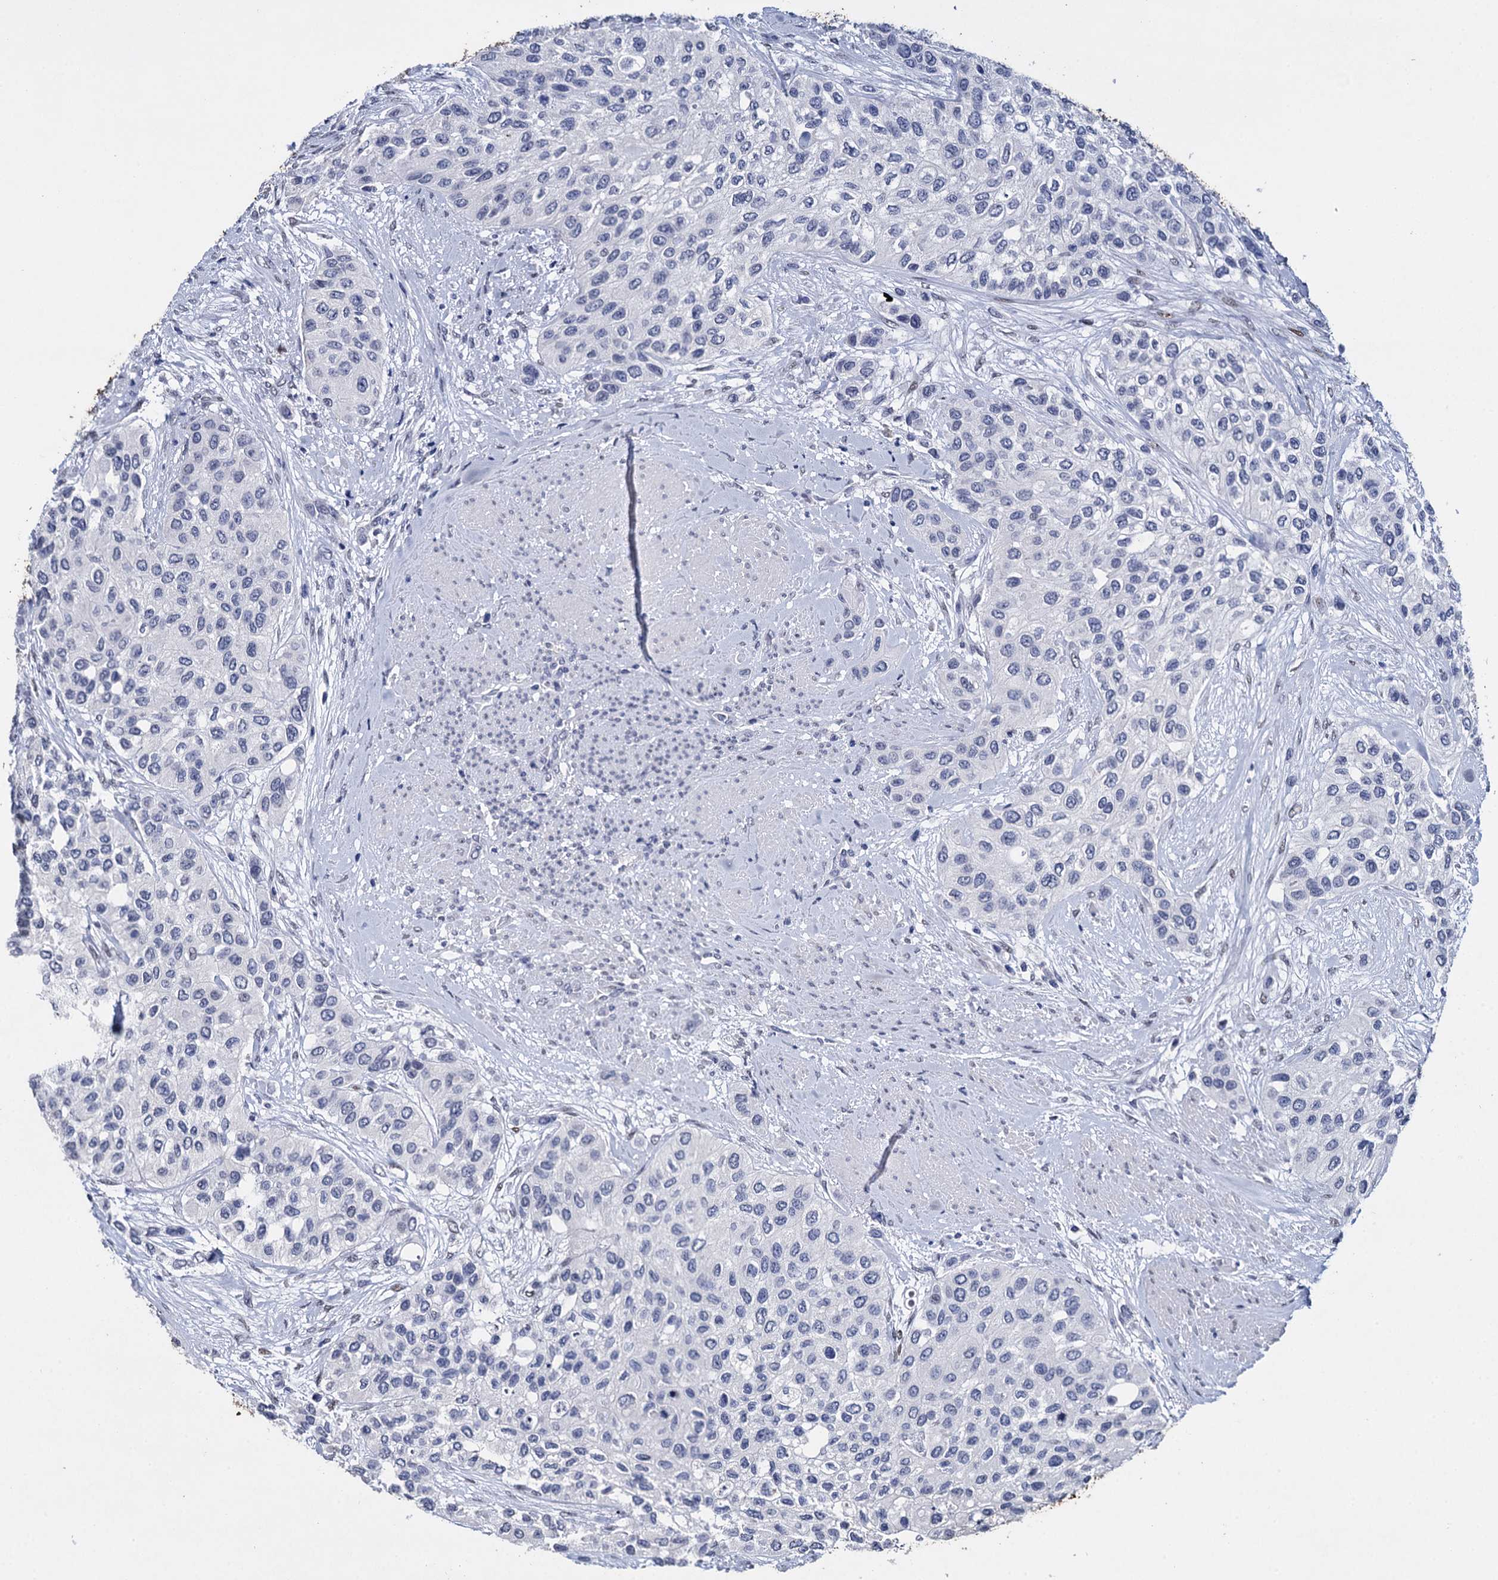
{"staining": {"intensity": "negative", "quantity": "none", "location": "none"}, "tissue": "urothelial cancer", "cell_type": "Tumor cells", "image_type": "cancer", "snomed": [{"axis": "morphology", "description": "Normal tissue, NOS"}, {"axis": "morphology", "description": "Urothelial carcinoma, High grade"}, {"axis": "topography", "description": "Vascular tissue"}, {"axis": "topography", "description": "Urinary bladder"}], "caption": "The micrograph shows no significant staining in tumor cells of high-grade urothelial carcinoma. (Brightfield microscopy of DAB immunohistochemistry at high magnification).", "gene": "MAGEA4", "patient": {"sex": "female", "age": 56}}